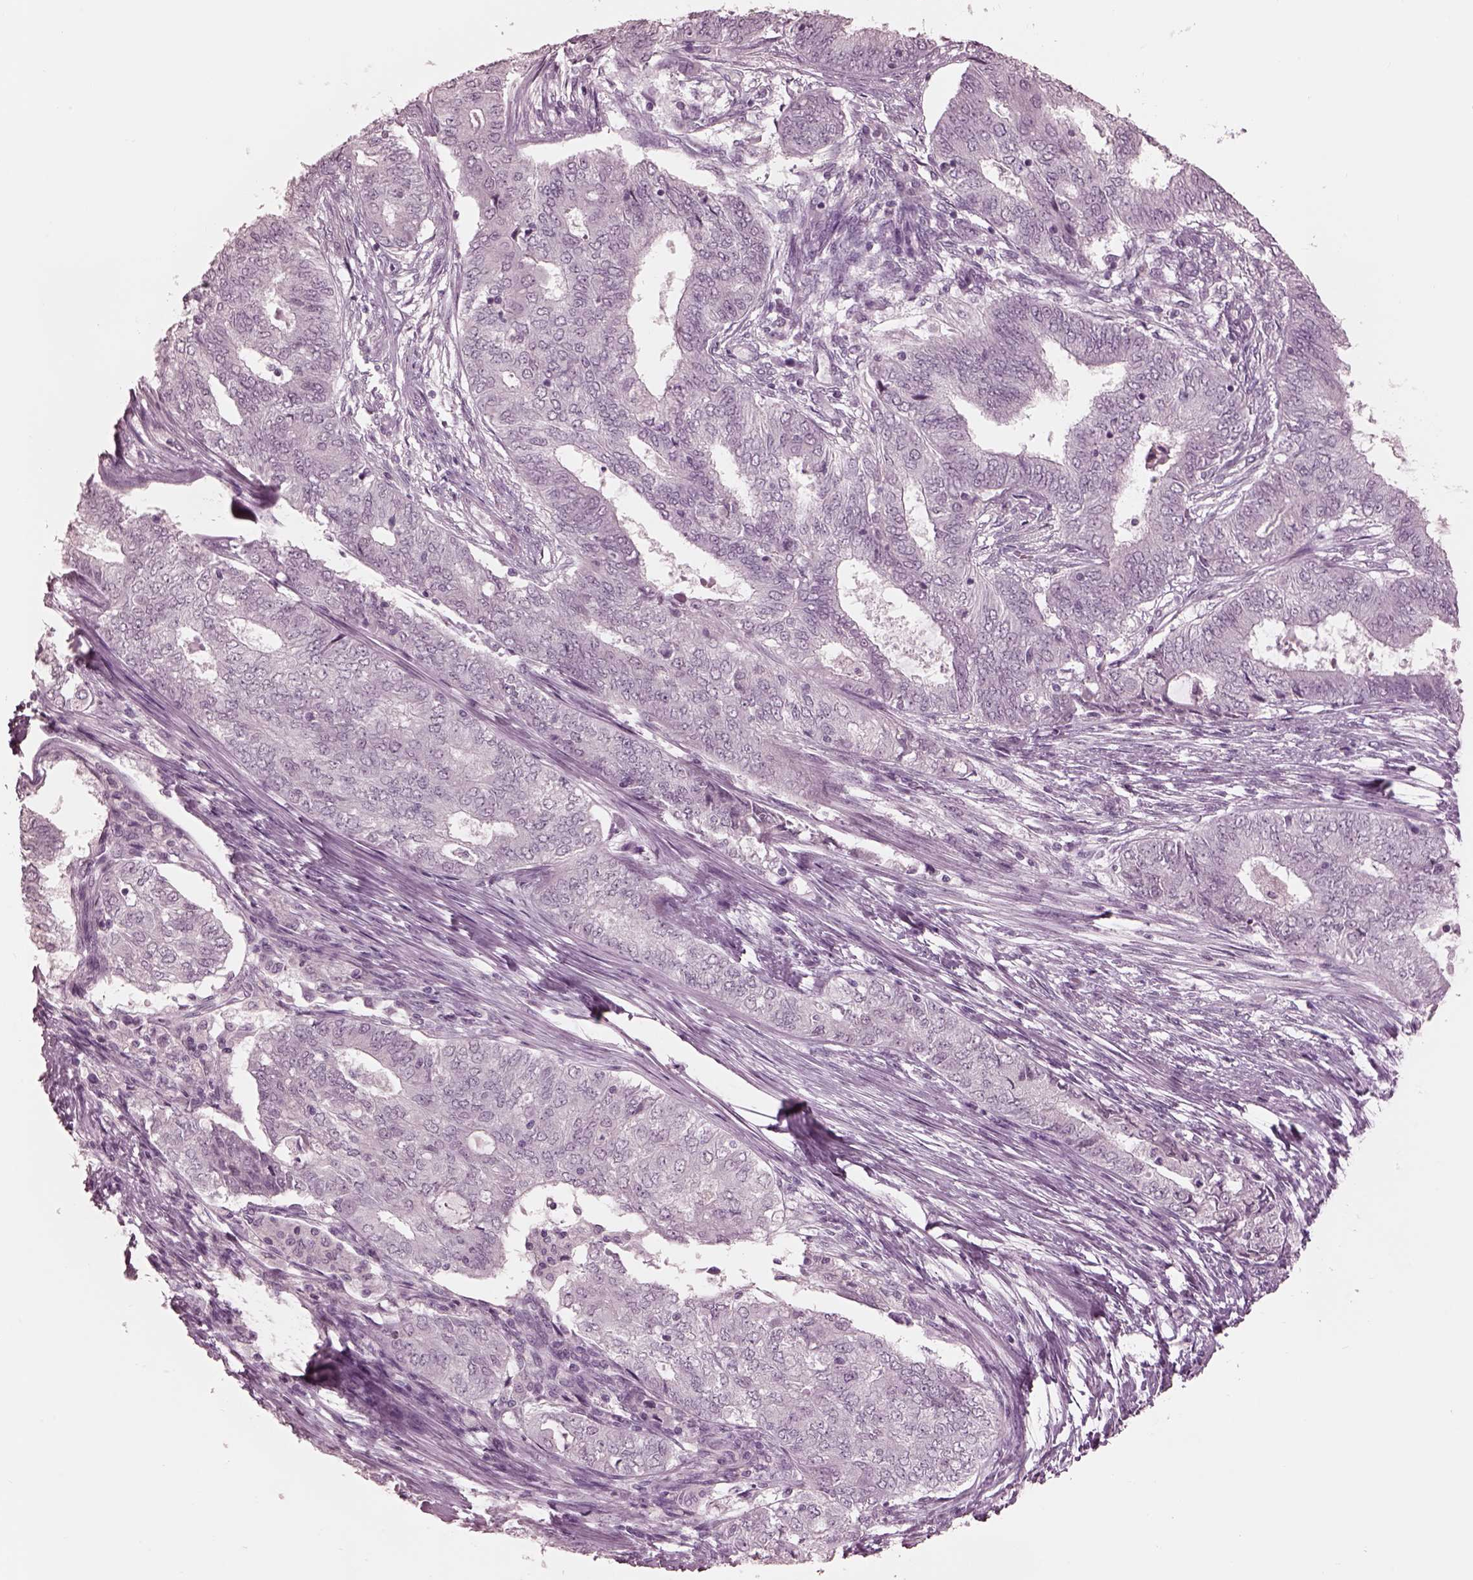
{"staining": {"intensity": "negative", "quantity": "none", "location": "none"}, "tissue": "endometrial cancer", "cell_type": "Tumor cells", "image_type": "cancer", "snomed": [{"axis": "morphology", "description": "Adenocarcinoma, NOS"}, {"axis": "topography", "description": "Endometrium"}], "caption": "Tumor cells show no significant staining in endometrial adenocarcinoma. Brightfield microscopy of immunohistochemistry stained with DAB (3,3'-diaminobenzidine) (brown) and hematoxylin (blue), captured at high magnification.", "gene": "GARIN4", "patient": {"sex": "female", "age": 62}}